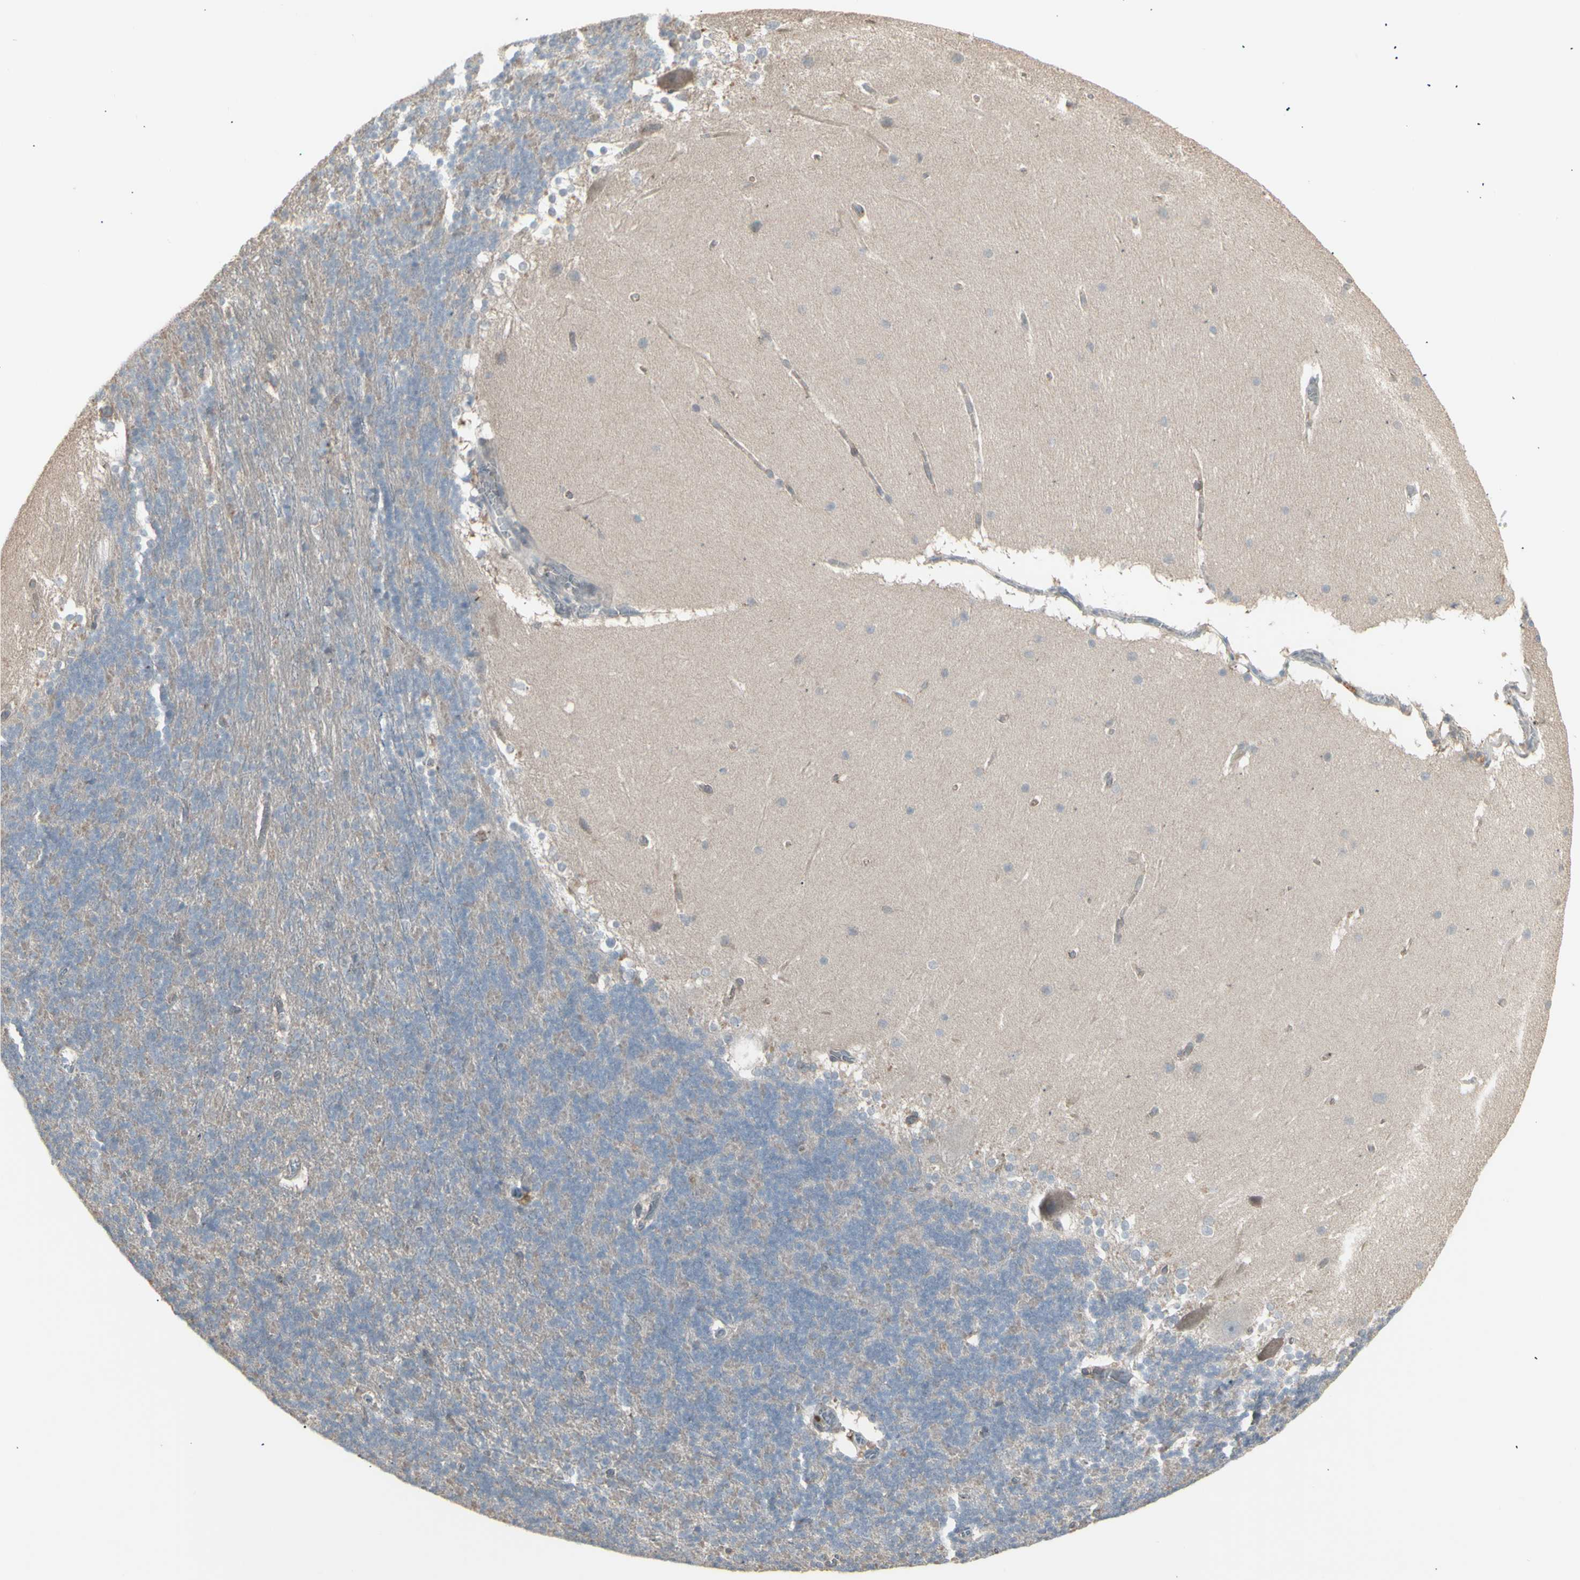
{"staining": {"intensity": "negative", "quantity": "none", "location": "none"}, "tissue": "cerebellum", "cell_type": "Cells in granular layer", "image_type": "normal", "snomed": [{"axis": "morphology", "description": "Normal tissue, NOS"}, {"axis": "topography", "description": "Cerebellum"}], "caption": "DAB (3,3'-diaminobenzidine) immunohistochemical staining of unremarkable cerebellum reveals no significant staining in cells in granular layer.", "gene": "CSK", "patient": {"sex": "female", "age": 19}}